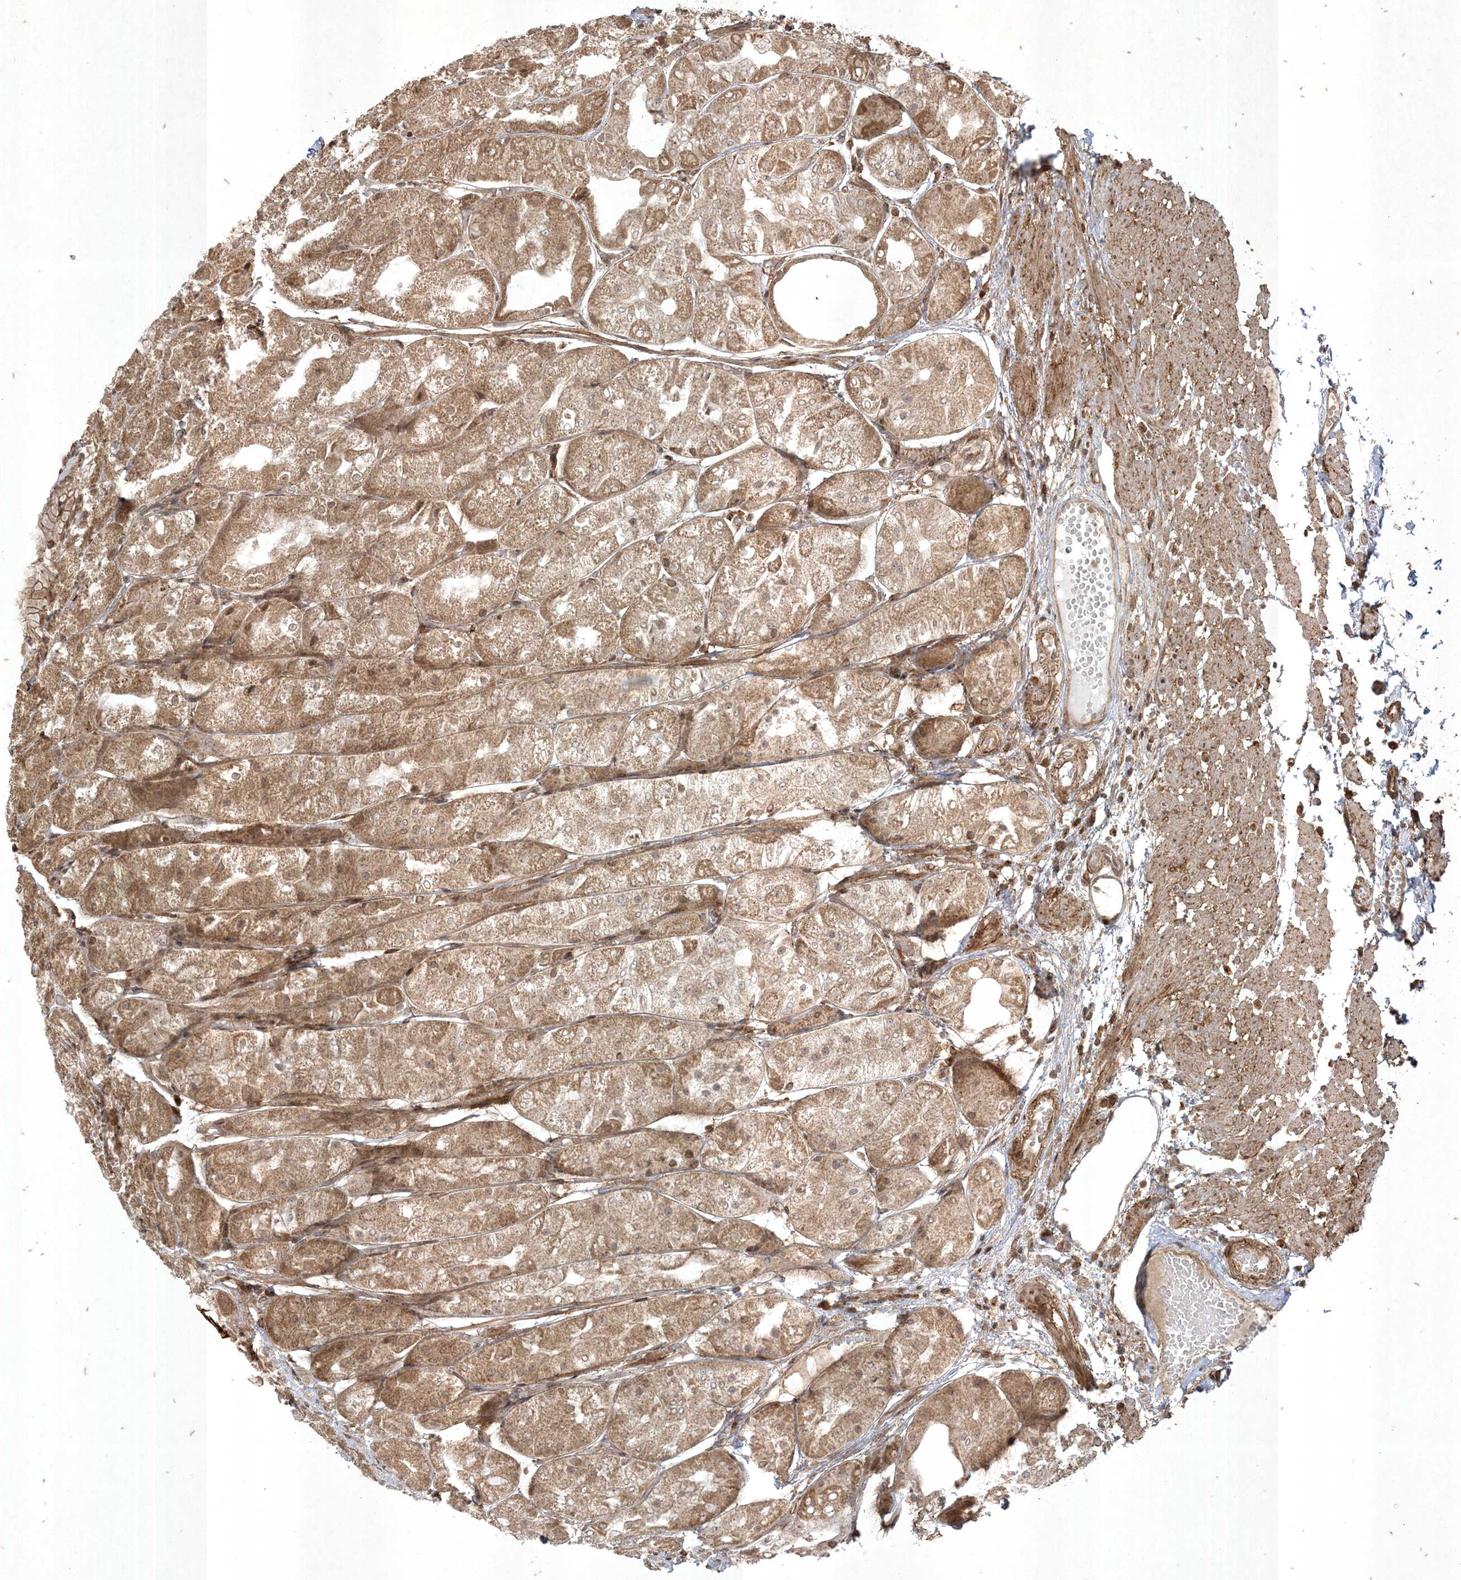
{"staining": {"intensity": "moderate", "quantity": ">75%", "location": "cytoplasmic/membranous"}, "tissue": "stomach", "cell_type": "Glandular cells", "image_type": "normal", "snomed": [{"axis": "morphology", "description": "Normal tissue, NOS"}, {"axis": "topography", "description": "Stomach, upper"}], "caption": "Normal stomach reveals moderate cytoplasmic/membranous positivity in approximately >75% of glandular cells.", "gene": "RRAS", "patient": {"sex": "male", "age": 72}}